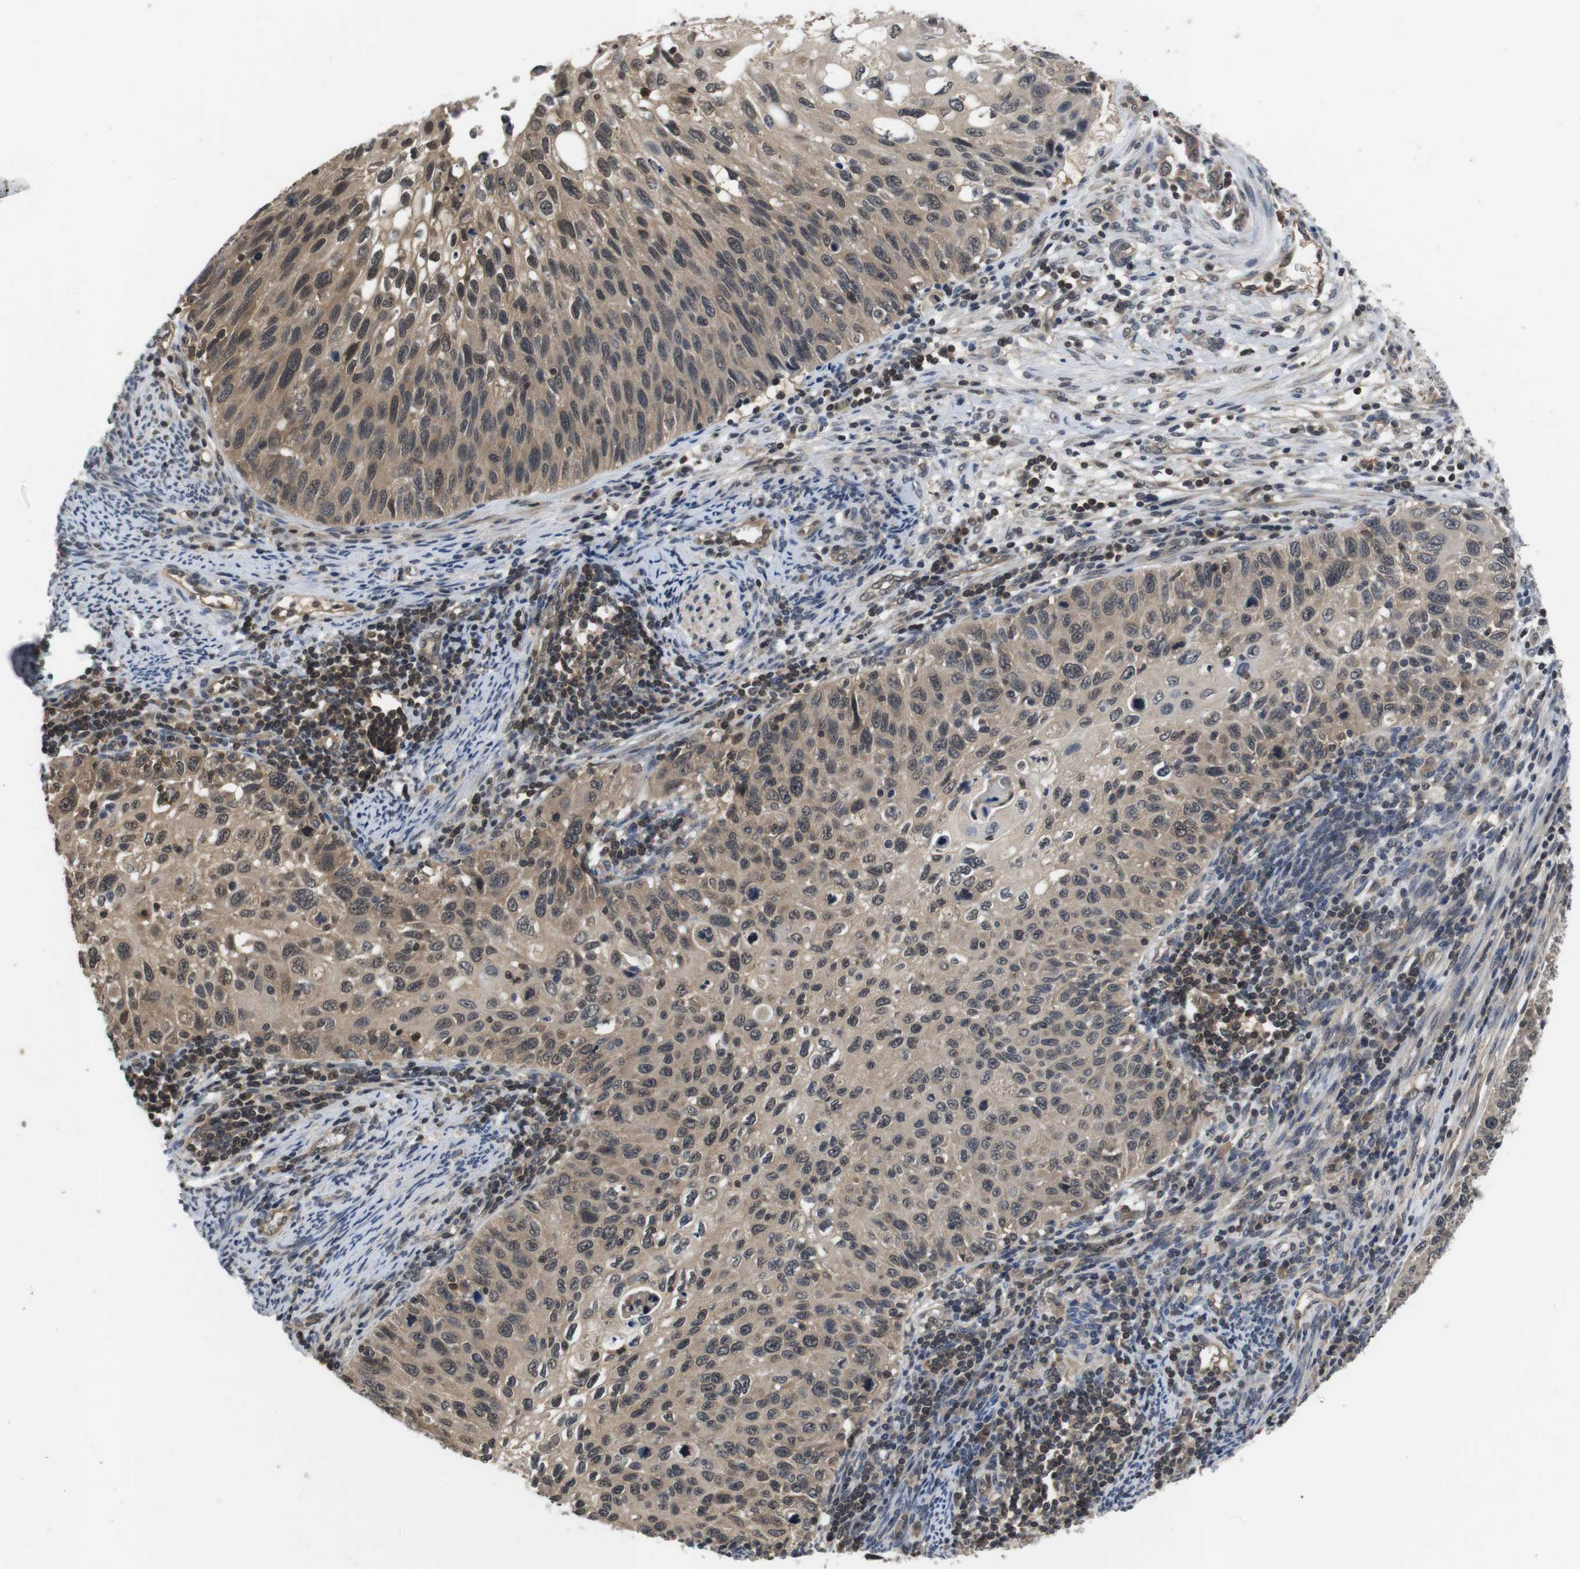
{"staining": {"intensity": "weak", "quantity": ">75%", "location": "cytoplasmic/membranous,nuclear"}, "tissue": "cervical cancer", "cell_type": "Tumor cells", "image_type": "cancer", "snomed": [{"axis": "morphology", "description": "Squamous cell carcinoma, NOS"}, {"axis": "topography", "description": "Cervix"}], "caption": "Cervical squamous cell carcinoma stained with IHC displays weak cytoplasmic/membranous and nuclear staining in about >75% of tumor cells.", "gene": "FADD", "patient": {"sex": "female", "age": 70}}